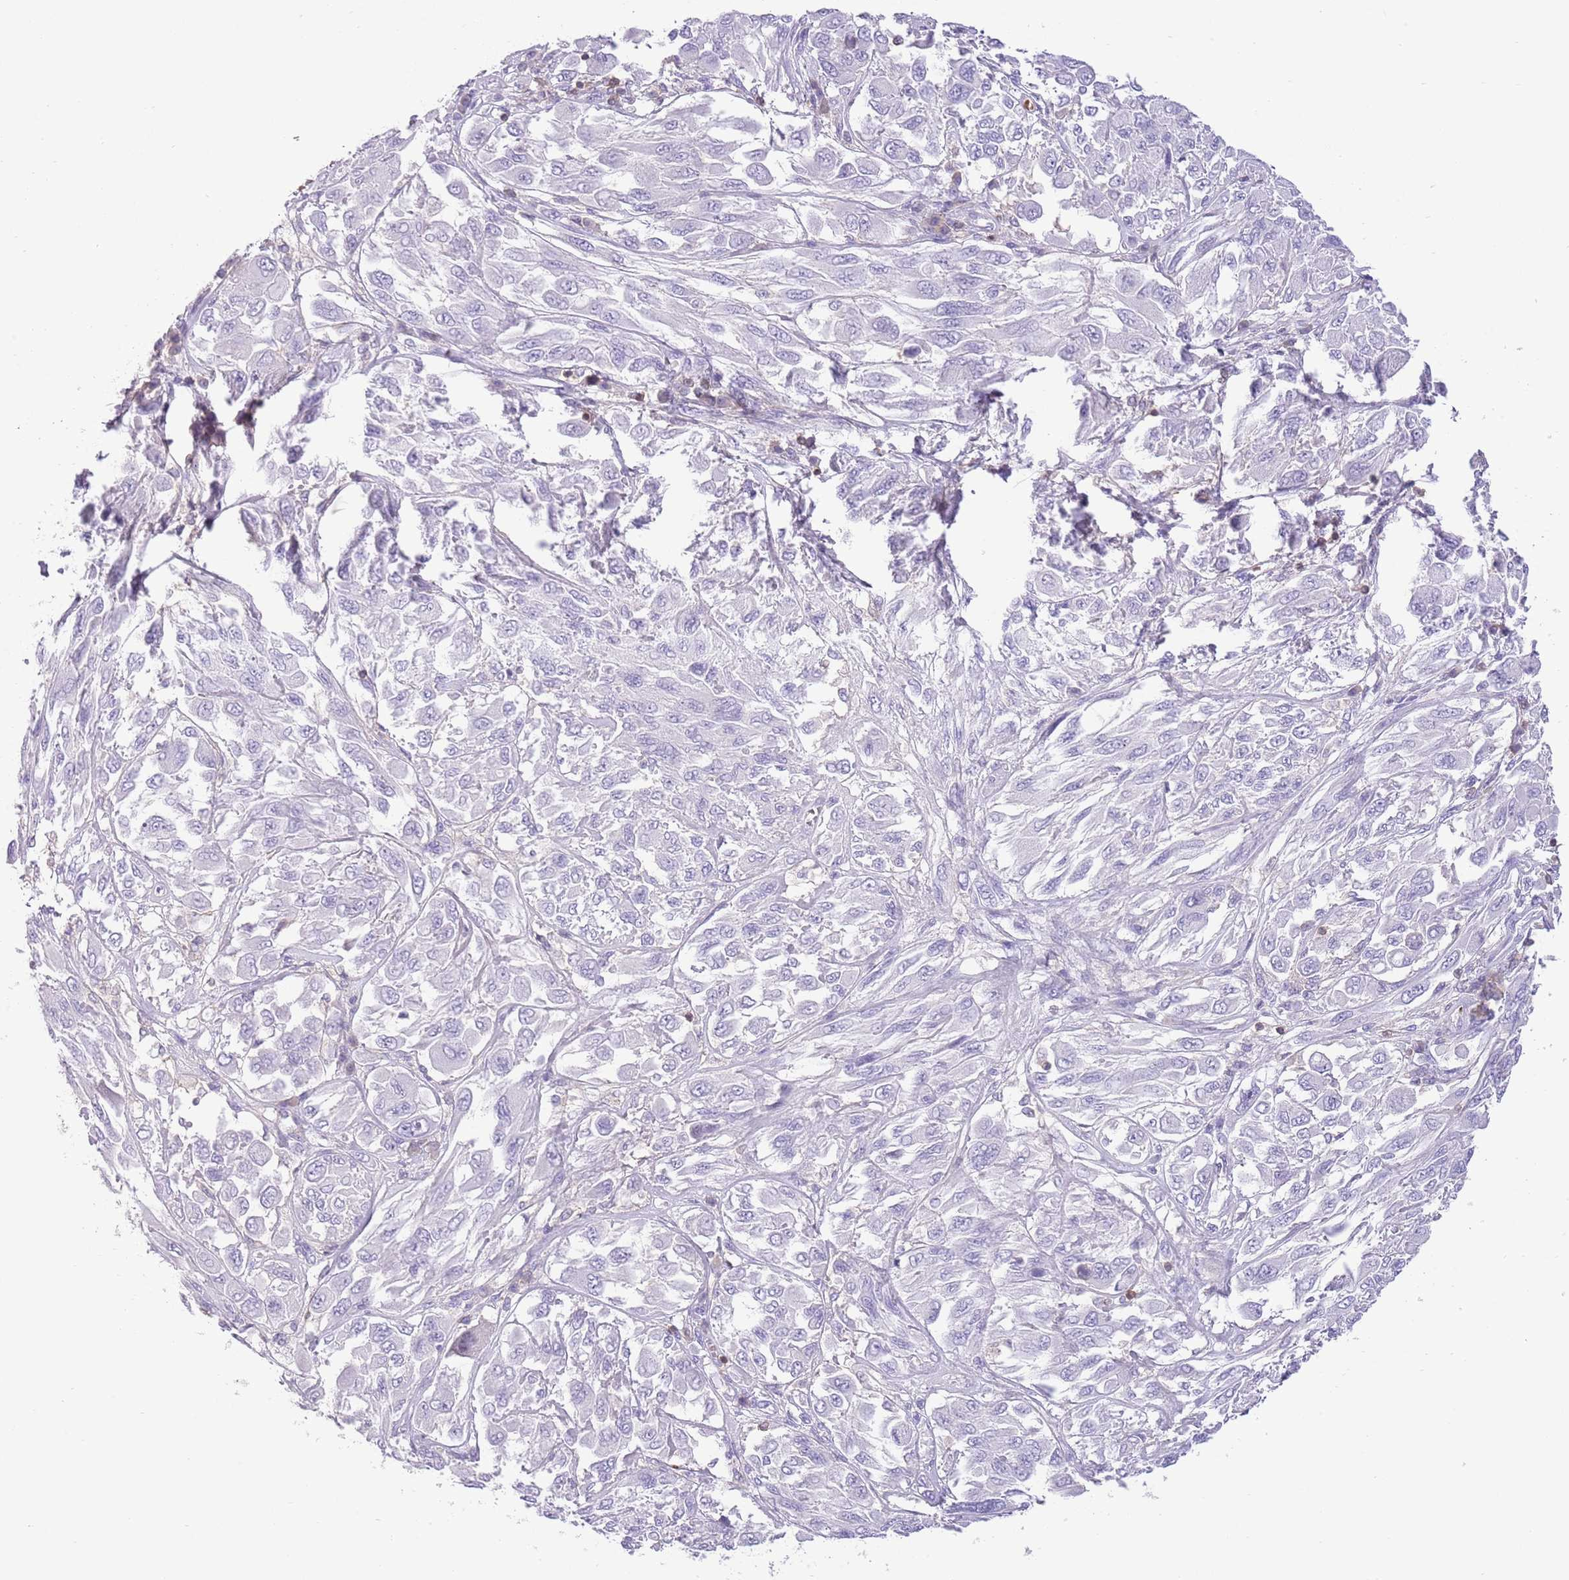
{"staining": {"intensity": "negative", "quantity": "none", "location": "none"}, "tissue": "melanoma", "cell_type": "Tumor cells", "image_type": "cancer", "snomed": [{"axis": "morphology", "description": "Malignant melanoma, NOS"}, {"axis": "topography", "description": "Skin"}], "caption": "Protein analysis of malignant melanoma shows no significant expression in tumor cells.", "gene": "OR4Q3", "patient": {"sex": "female", "age": 91}}